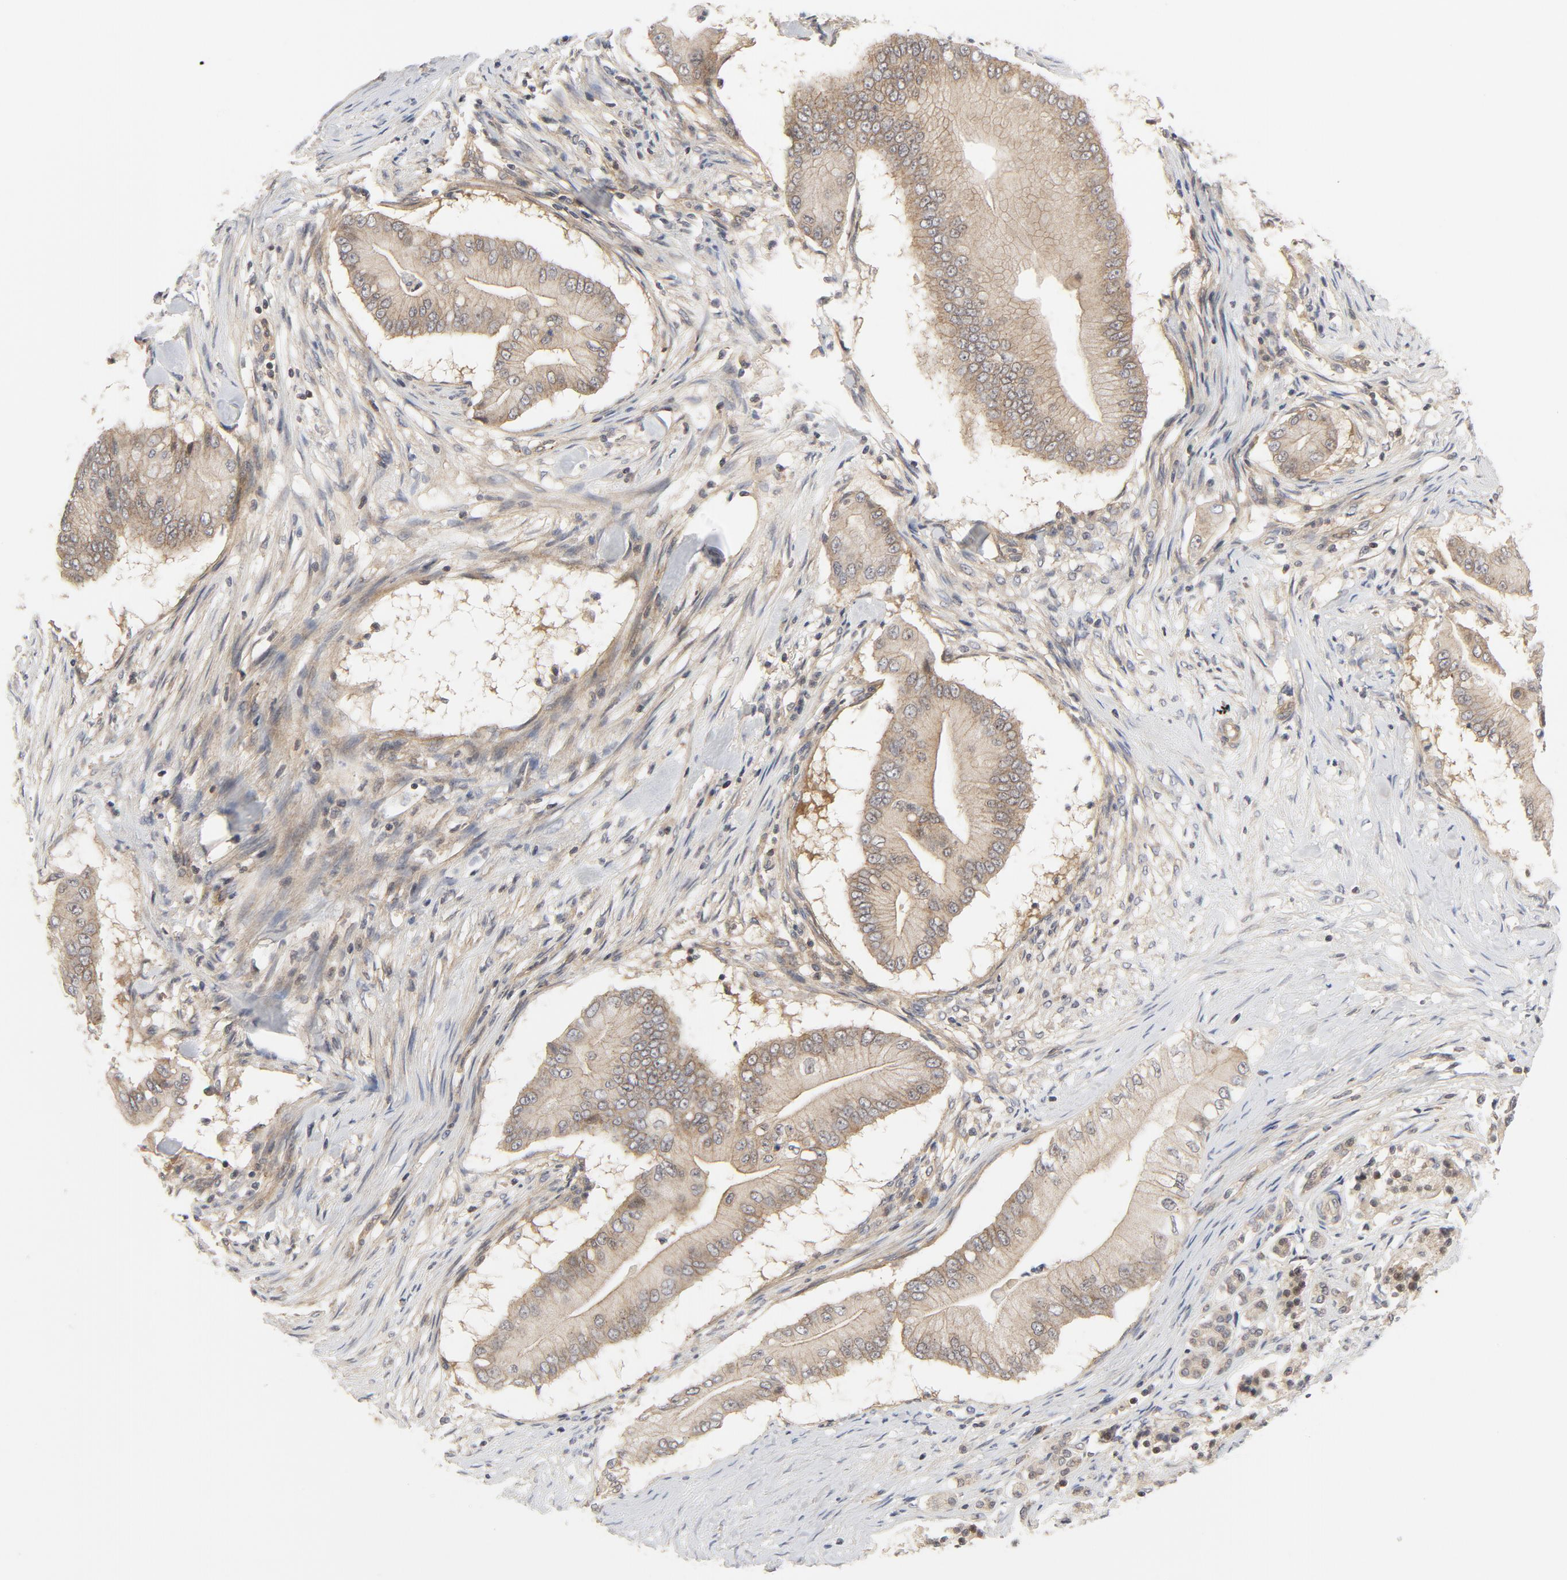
{"staining": {"intensity": "weak", "quantity": ">75%", "location": "cytoplasmic/membranous"}, "tissue": "pancreatic cancer", "cell_type": "Tumor cells", "image_type": "cancer", "snomed": [{"axis": "morphology", "description": "Adenocarcinoma, NOS"}, {"axis": "topography", "description": "Pancreas"}], "caption": "A high-resolution image shows IHC staining of adenocarcinoma (pancreatic), which exhibits weak cytoplasmic/membranous staining in about >75% of tumor cells.", "gene": "MAP2K7", "patient": {"sex": "male", "age": 62}}